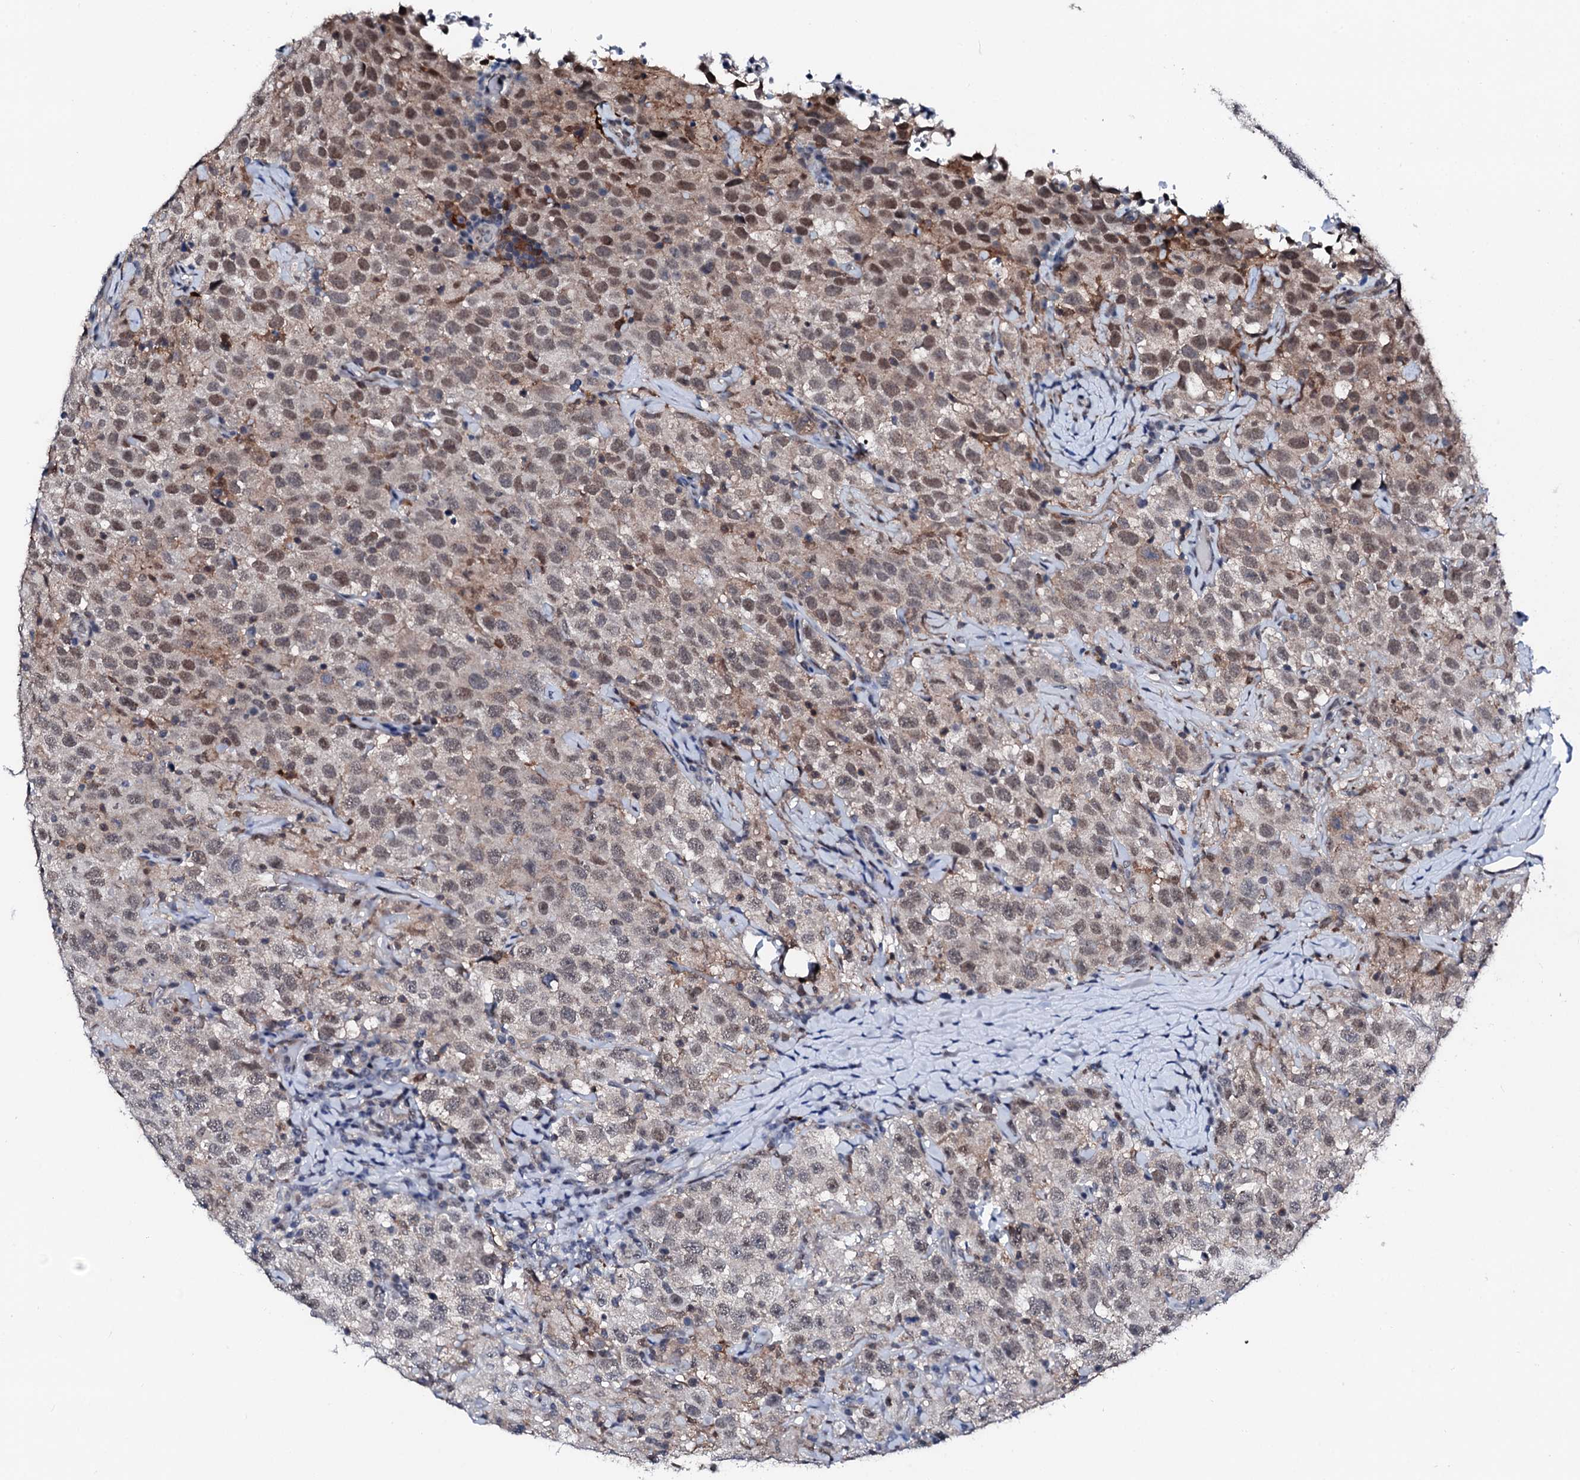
{"staining": {"intensity": "moderate", "quantity": "<25%", "location": "cytoplasmic/membranous,nuclear"}, "tissue": "testis cancer", "cell_type": "Tumor cells", "image_type": "cancer", "snomed": [{"axis": "morphology", "description": "Seminoma, NOS"}, {"axis": "topography", "description": "Testis"}], "caption": "About <25% of tumor cells in human testis seminoma exhibit moderate cytoplasmic/membranous and nuclear protein staining as visualized by brown immunohistochemical staining.", "gene": "TRAFD1", "patient": {"sex": "male", "age": 41}}